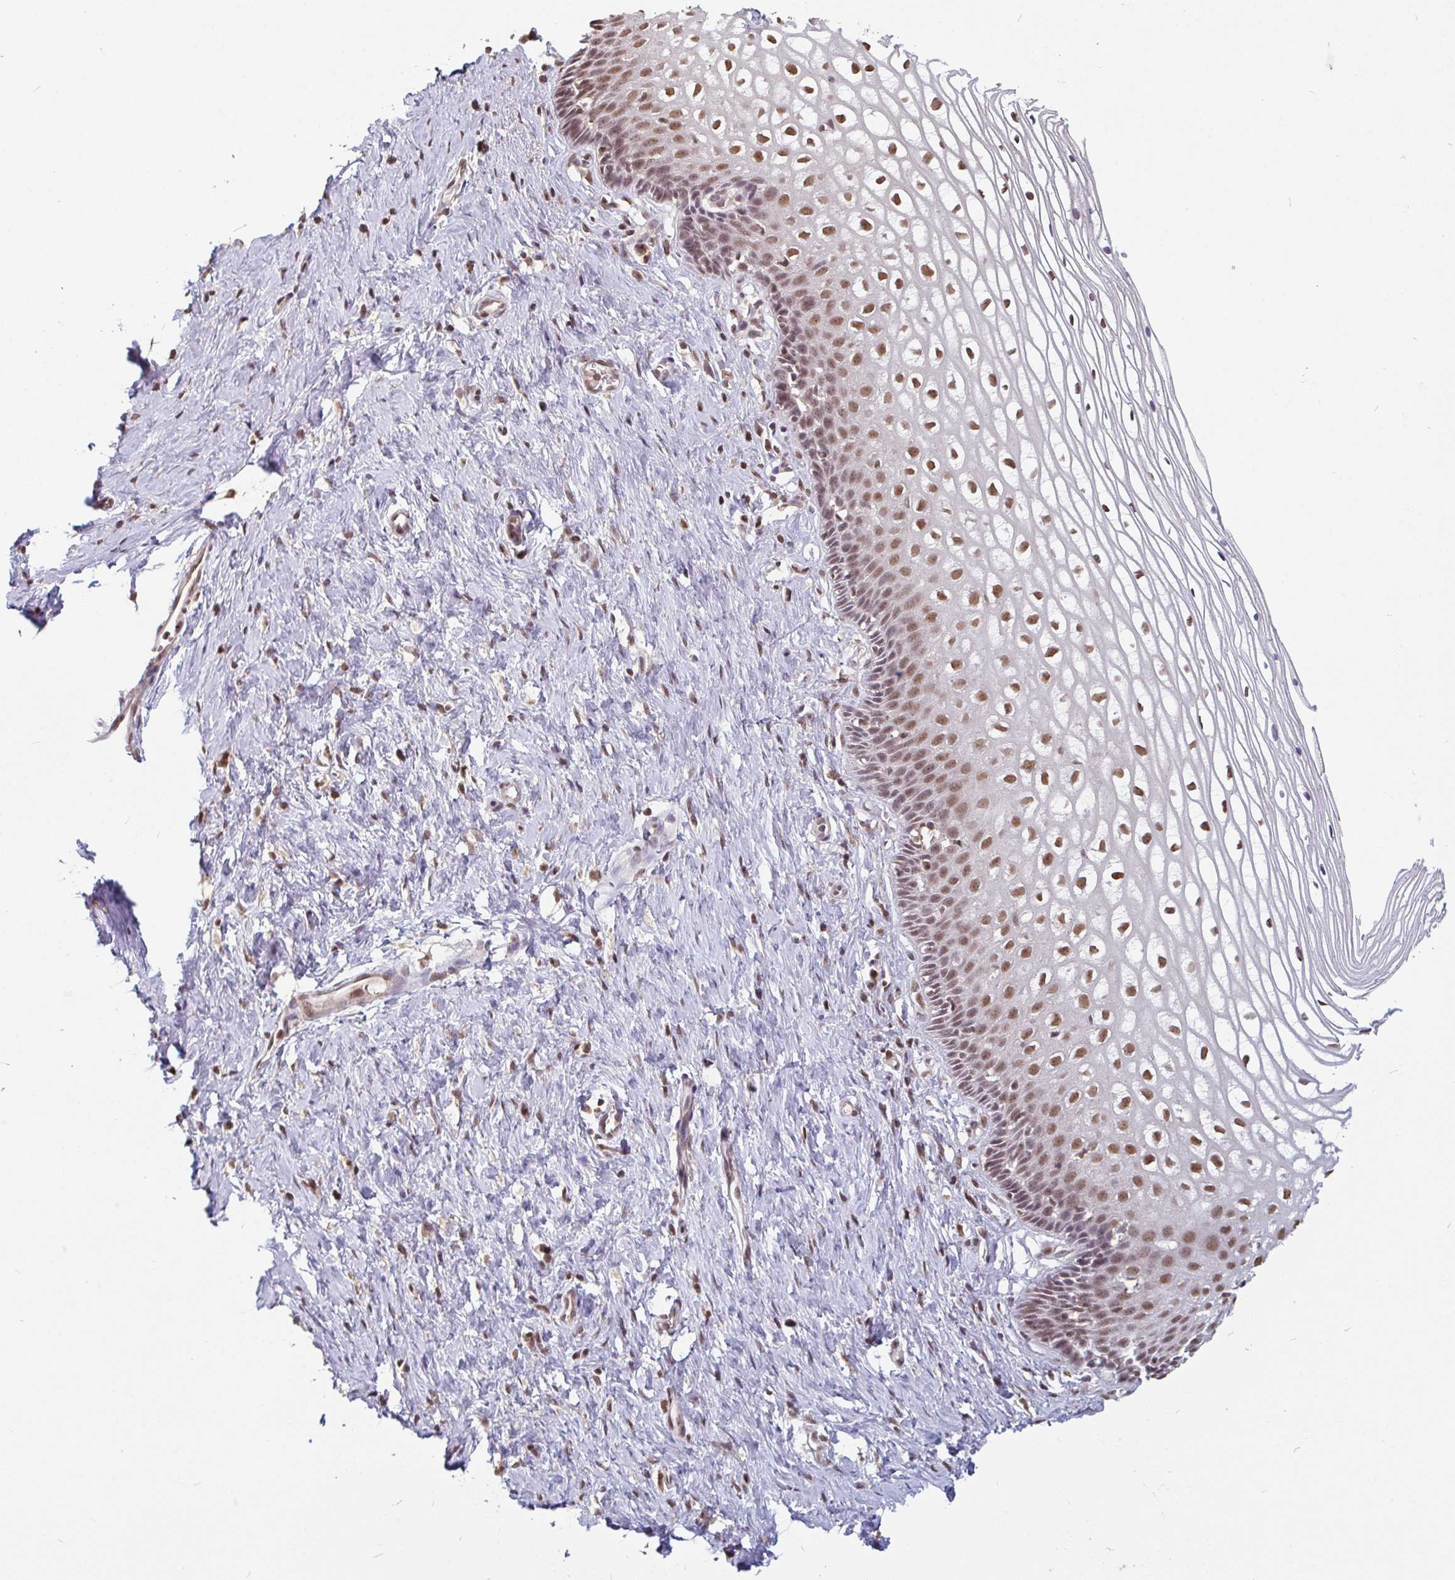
{"staining": {"intensity": "weak", "quantity": "25%-75%", "location": "nuclear"}, "tissue": "cervix", "cell_type": "Glandular cells", "image_type": "normal", "snomed": [{"axis": "morphology", "description": "Normal tissue, NOS"}, {"axis": "topography", "description": "Cervix"}], "caption": "Benign cervix was stained to show a protein in brown. There is low levels of weak nuclear expression in approximately 25%-75% of glandular cells. (brown staining indicates protein expression, while blue staining denotes nuclei).", "gene": "DR1", "patient": {"sex": "female", "age": 36}}